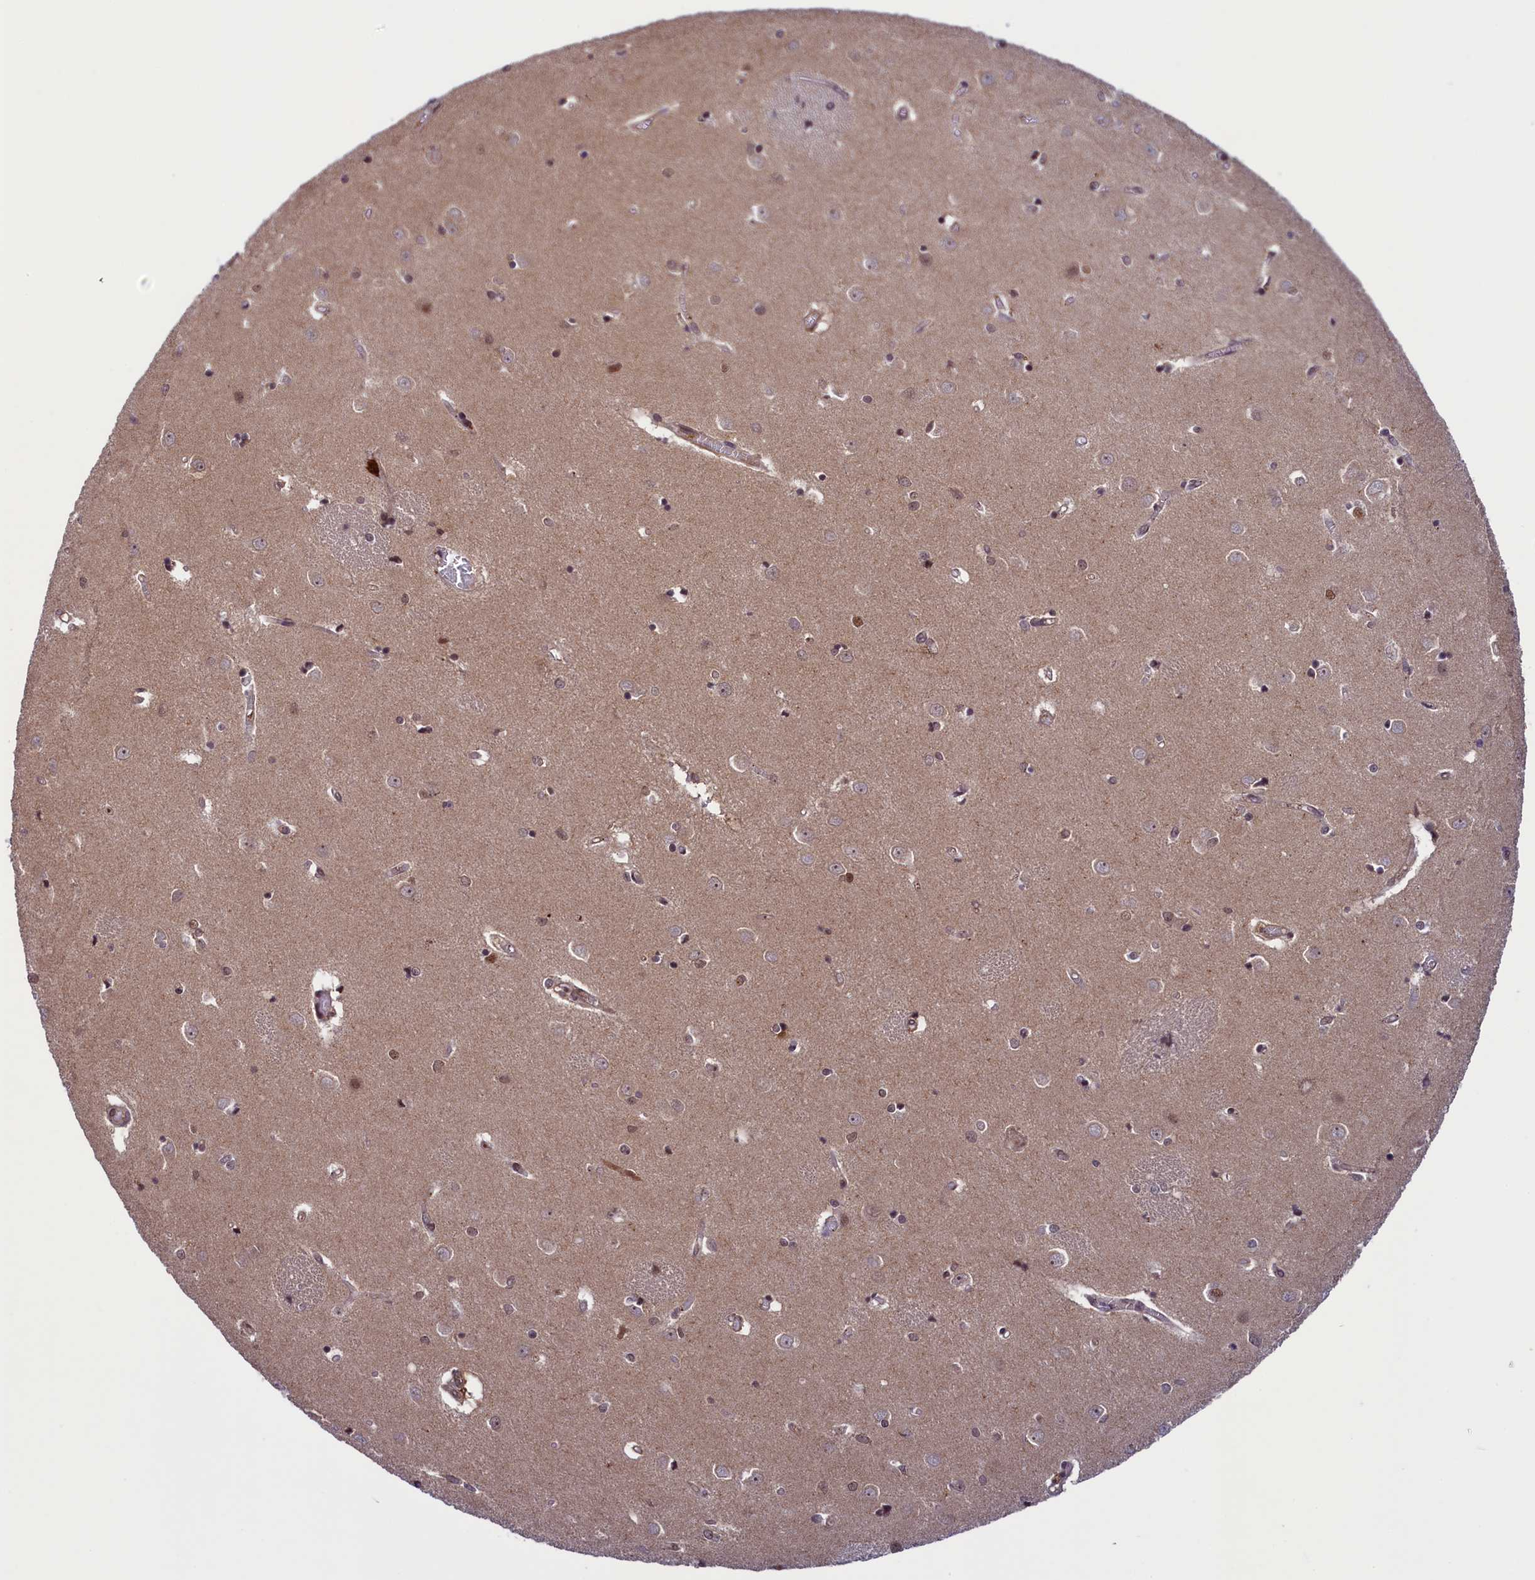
{"staining": {"intensity": "moderate", "quantity": "<25%", "location": "nuclear"}, "tissue": "caudate", "cell_type": "Glial cells", "image_type": "normal", "snomed": [{"axis": "morphology", "description": "Normal tissue, NOS"}, {"axis": "topography", "description": "Lateral ventricle wall"}], "caption": "A micrograph of caudate stained for a protein displays moderate nuclear brown staining in glial cells.", "gene": "SLC7A6OS", "patient": {"sex": "male", "age": 37}}